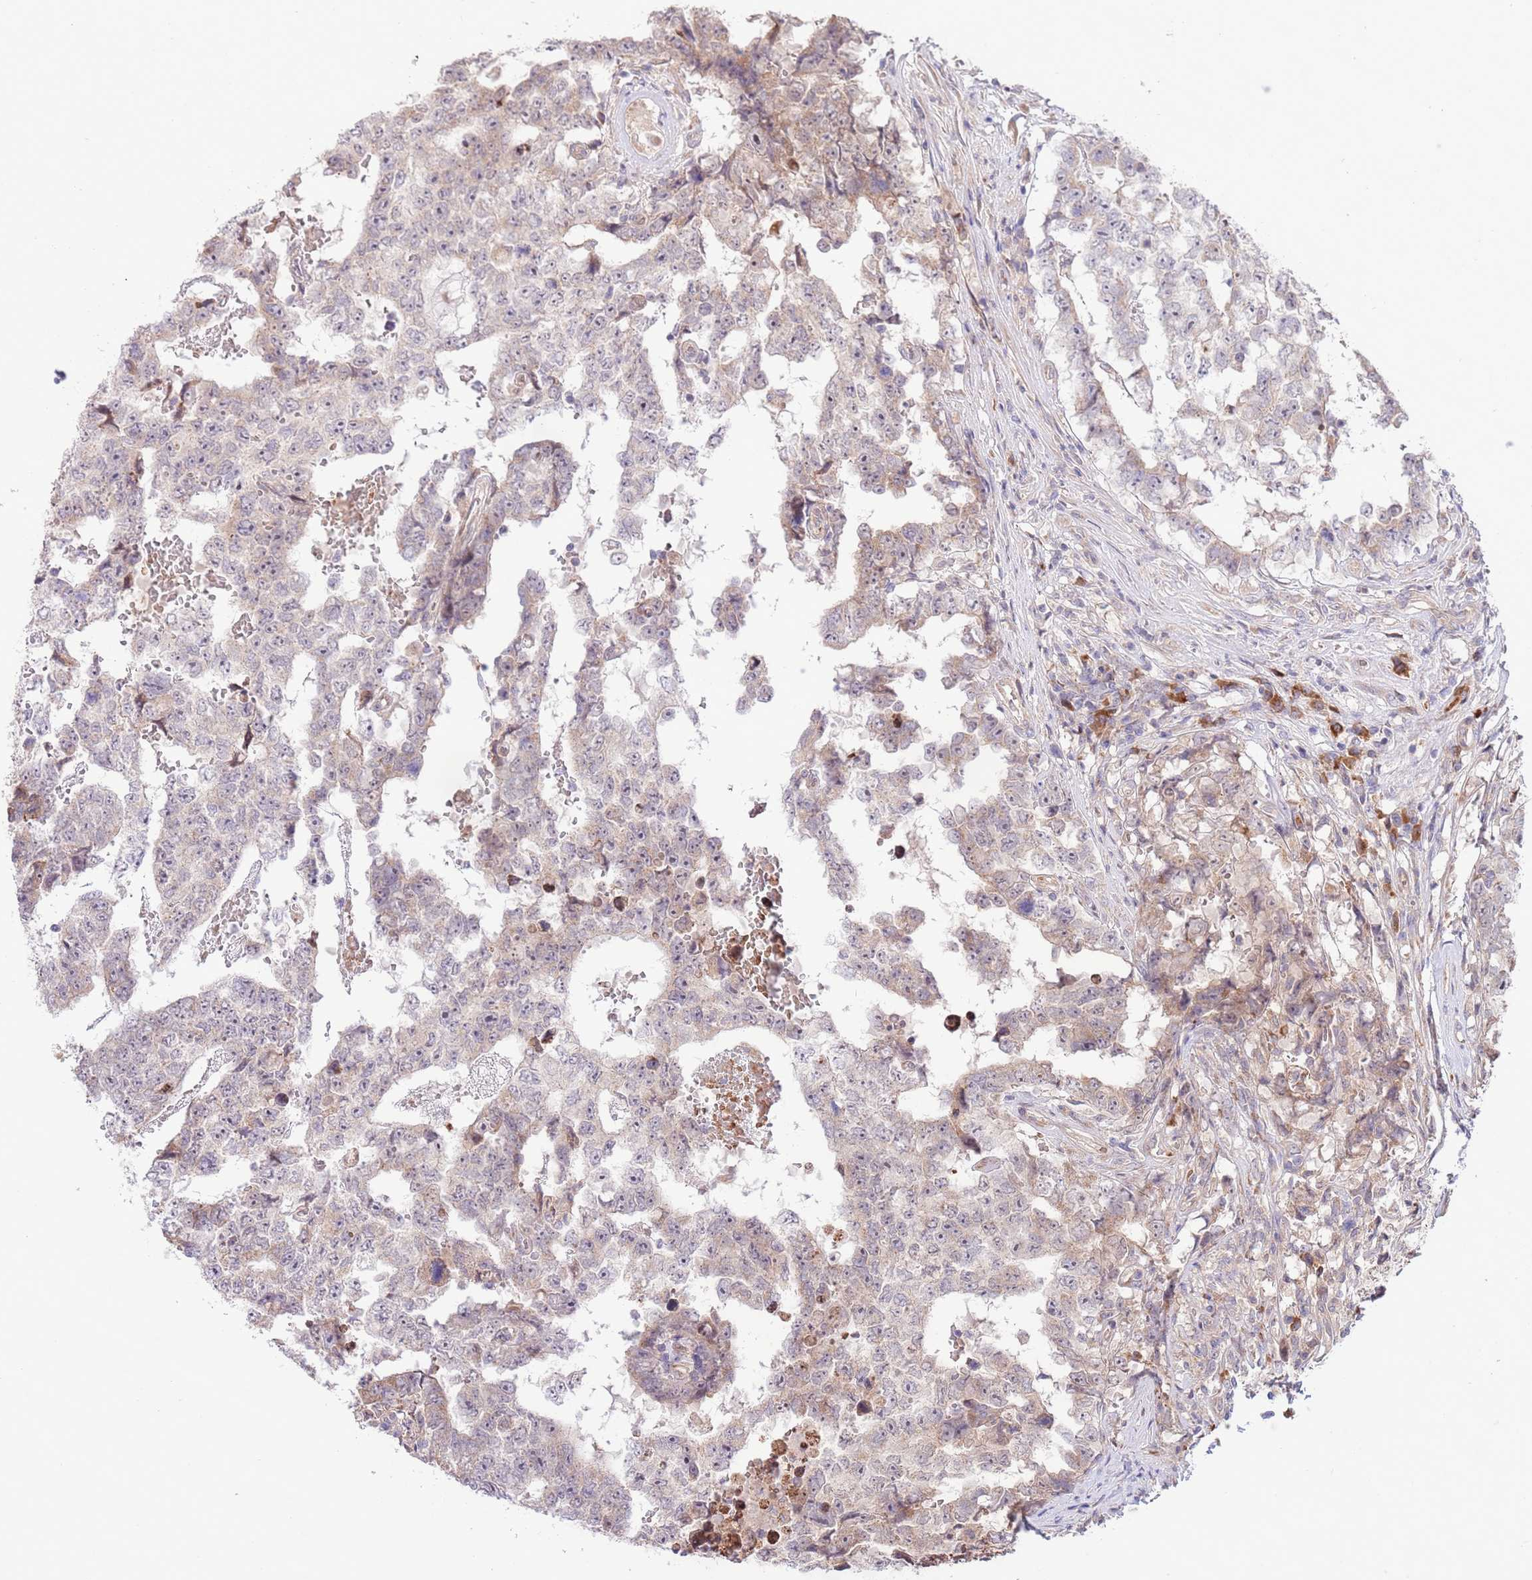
{"staining": {"intensity": "negative", "quantity": "none", "location": "none"}, "tissue": "testis cancer", "cell_type": "Tumor cells", "image_type": "cancer", "snomed": [{"axis": "morphology", "description": "Carcinoma, Embryonal, NOS"}, {"axis": "topography", "description": "Testis"}], "caption": "Immunohistochemical staining of testis cancer (embryonal carcinoma) displays no significant positivity in tumor cells. The staining is performed using DAB (3,3'-diaminobenzidine) brown chromogen with nuclei counter-stained in using hematoxylin.", "gene": "DAND5", "patient": {"sex": "male", "age": 25}}